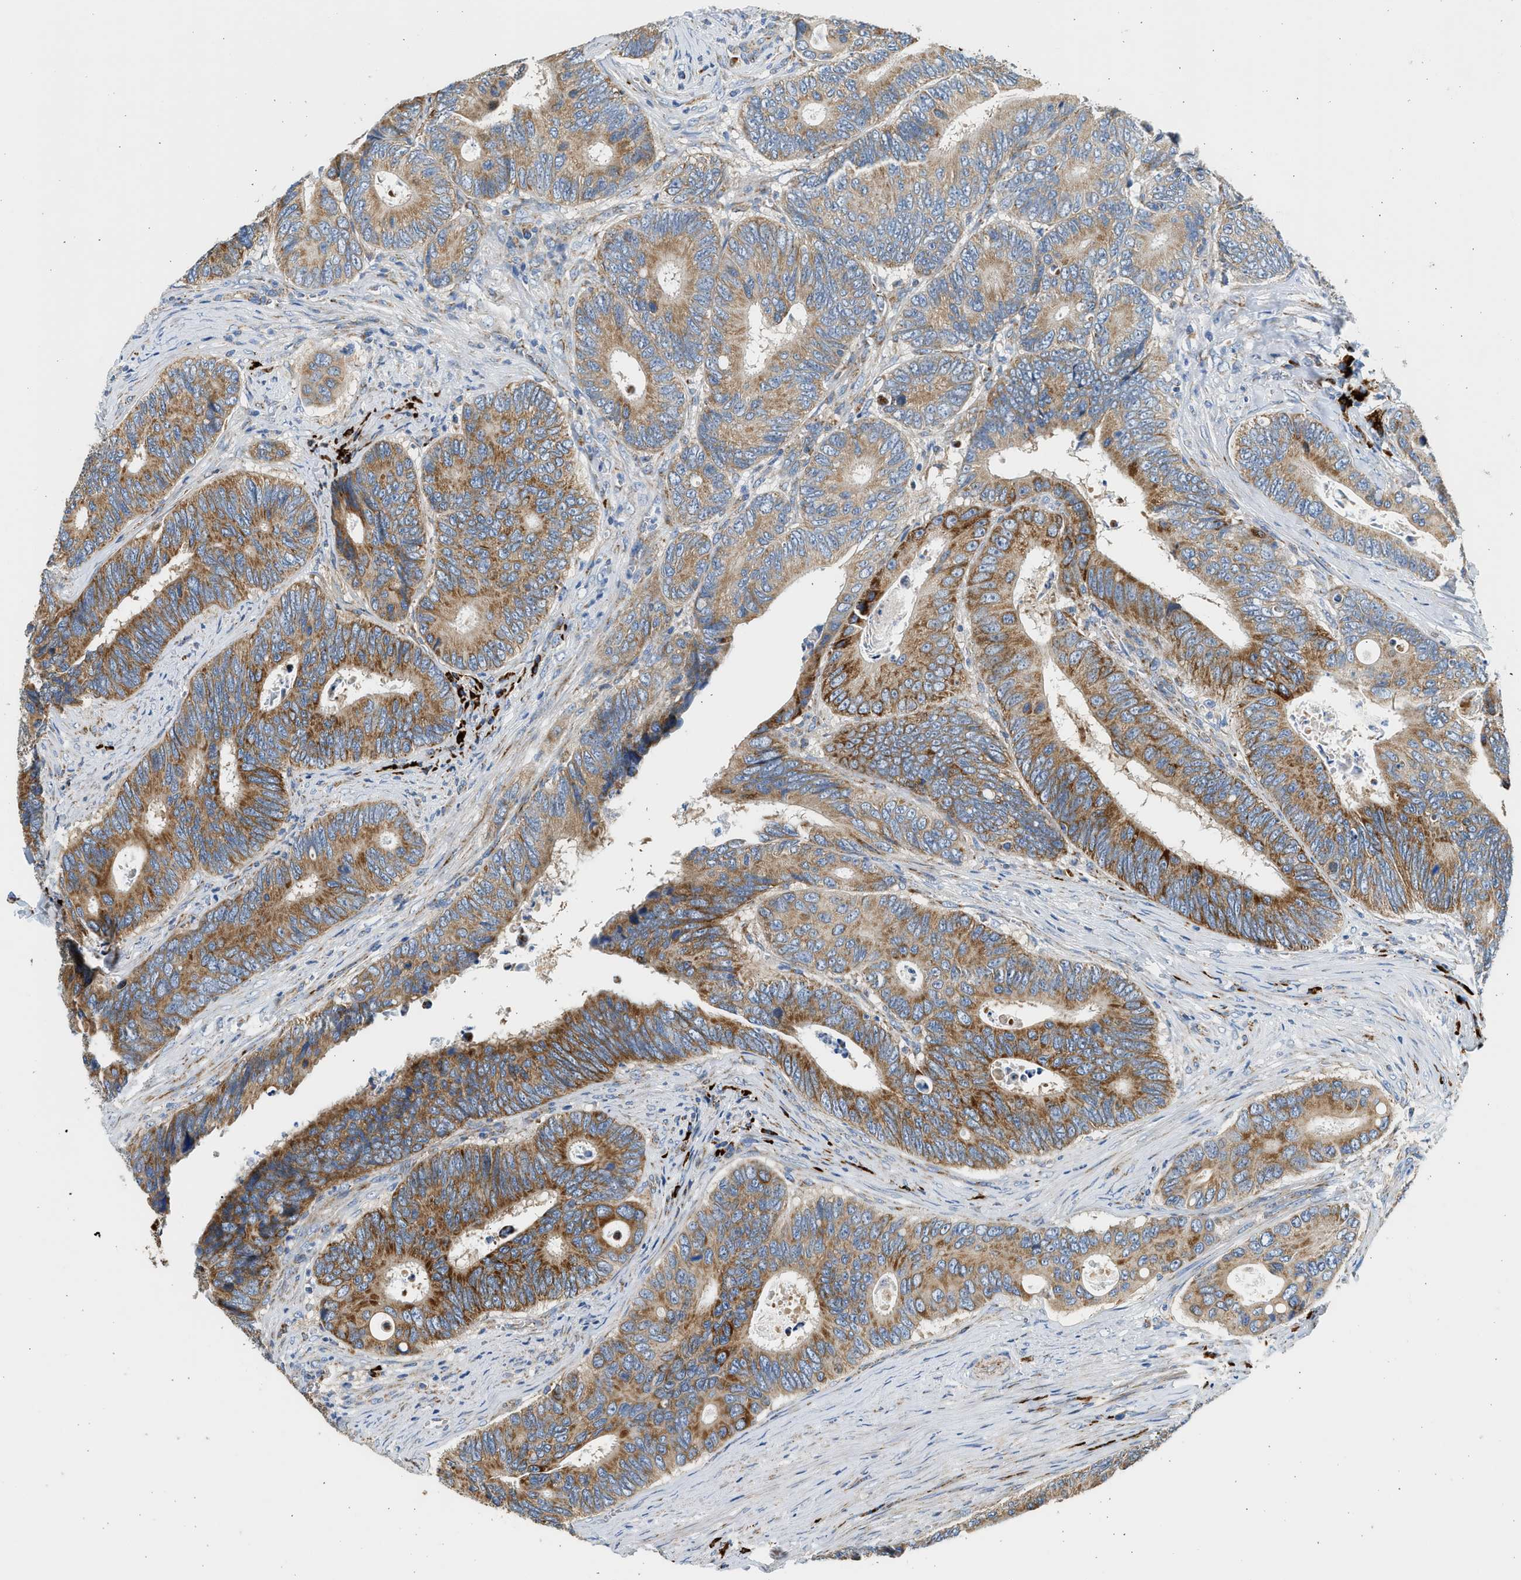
{"staining": {"intensity": "moderate", "quantity": ">75%", "location": "cytoplasmic/membranous"}, "tissue": "colorectal cancer", "cell_type": "Tumor cells", "image_type": "cancer", "snomed": [{"axis": "morphology", "description": "Inflammation, NOS"}, {"axis": "morphology", "description": "Adenocarcinoma, NOS"}, {"axis": "topography", "description": "Colon"}], "caption": "DAB (3,3'-diaminobenzidine) immunohistochemical staining of adenocarcinoma (colorectal) demonstrates moderate cytoplasmic/membranous protein positivity in about >75% of tumor cells.", "gene": "KCNMB3", "patient": {"sex": "male", "age": 72}}